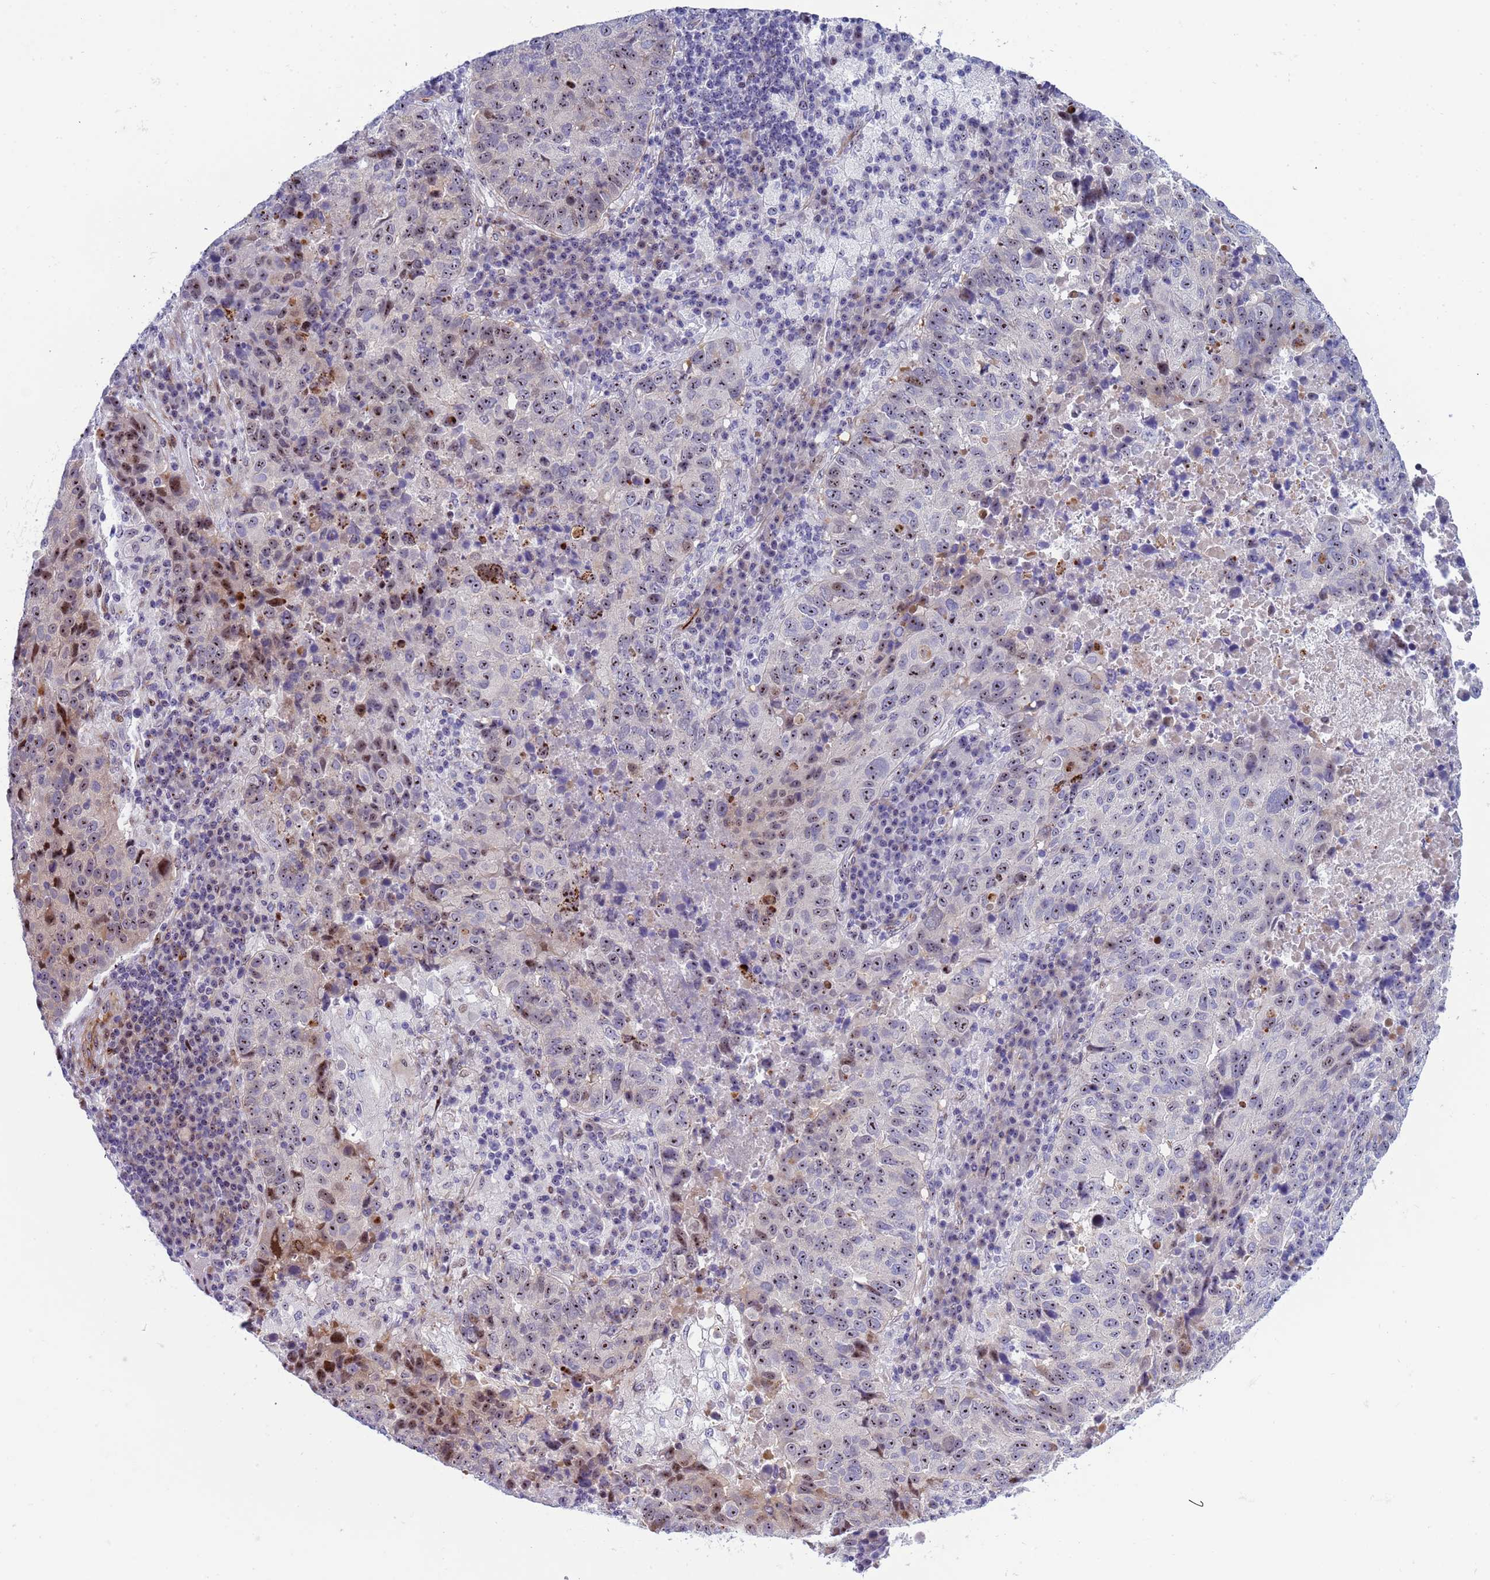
{"staining": {"intensity": "moderate", "quantity": "<25%", "location": "nuclear"}, "tissue": "lung cancer", "cell_type": "Tumor cells", "image_type": "cancer", "snomed": [{"axis": "morphology", "description": "Squamous cell carcinoma, NOS"}, {"axis": "topography", "description": "Lung"}], "caption": "Lung cancer (squamous cell carcinoma) was stained to show a protein in brown. There is low levels of moderate nuclear staining in about <25% of tumor cells. (Brightfield microscopy of DAB IHC at high magnification).", "gene": "POP5", "patient": {"sex": "male", "age": 73}}